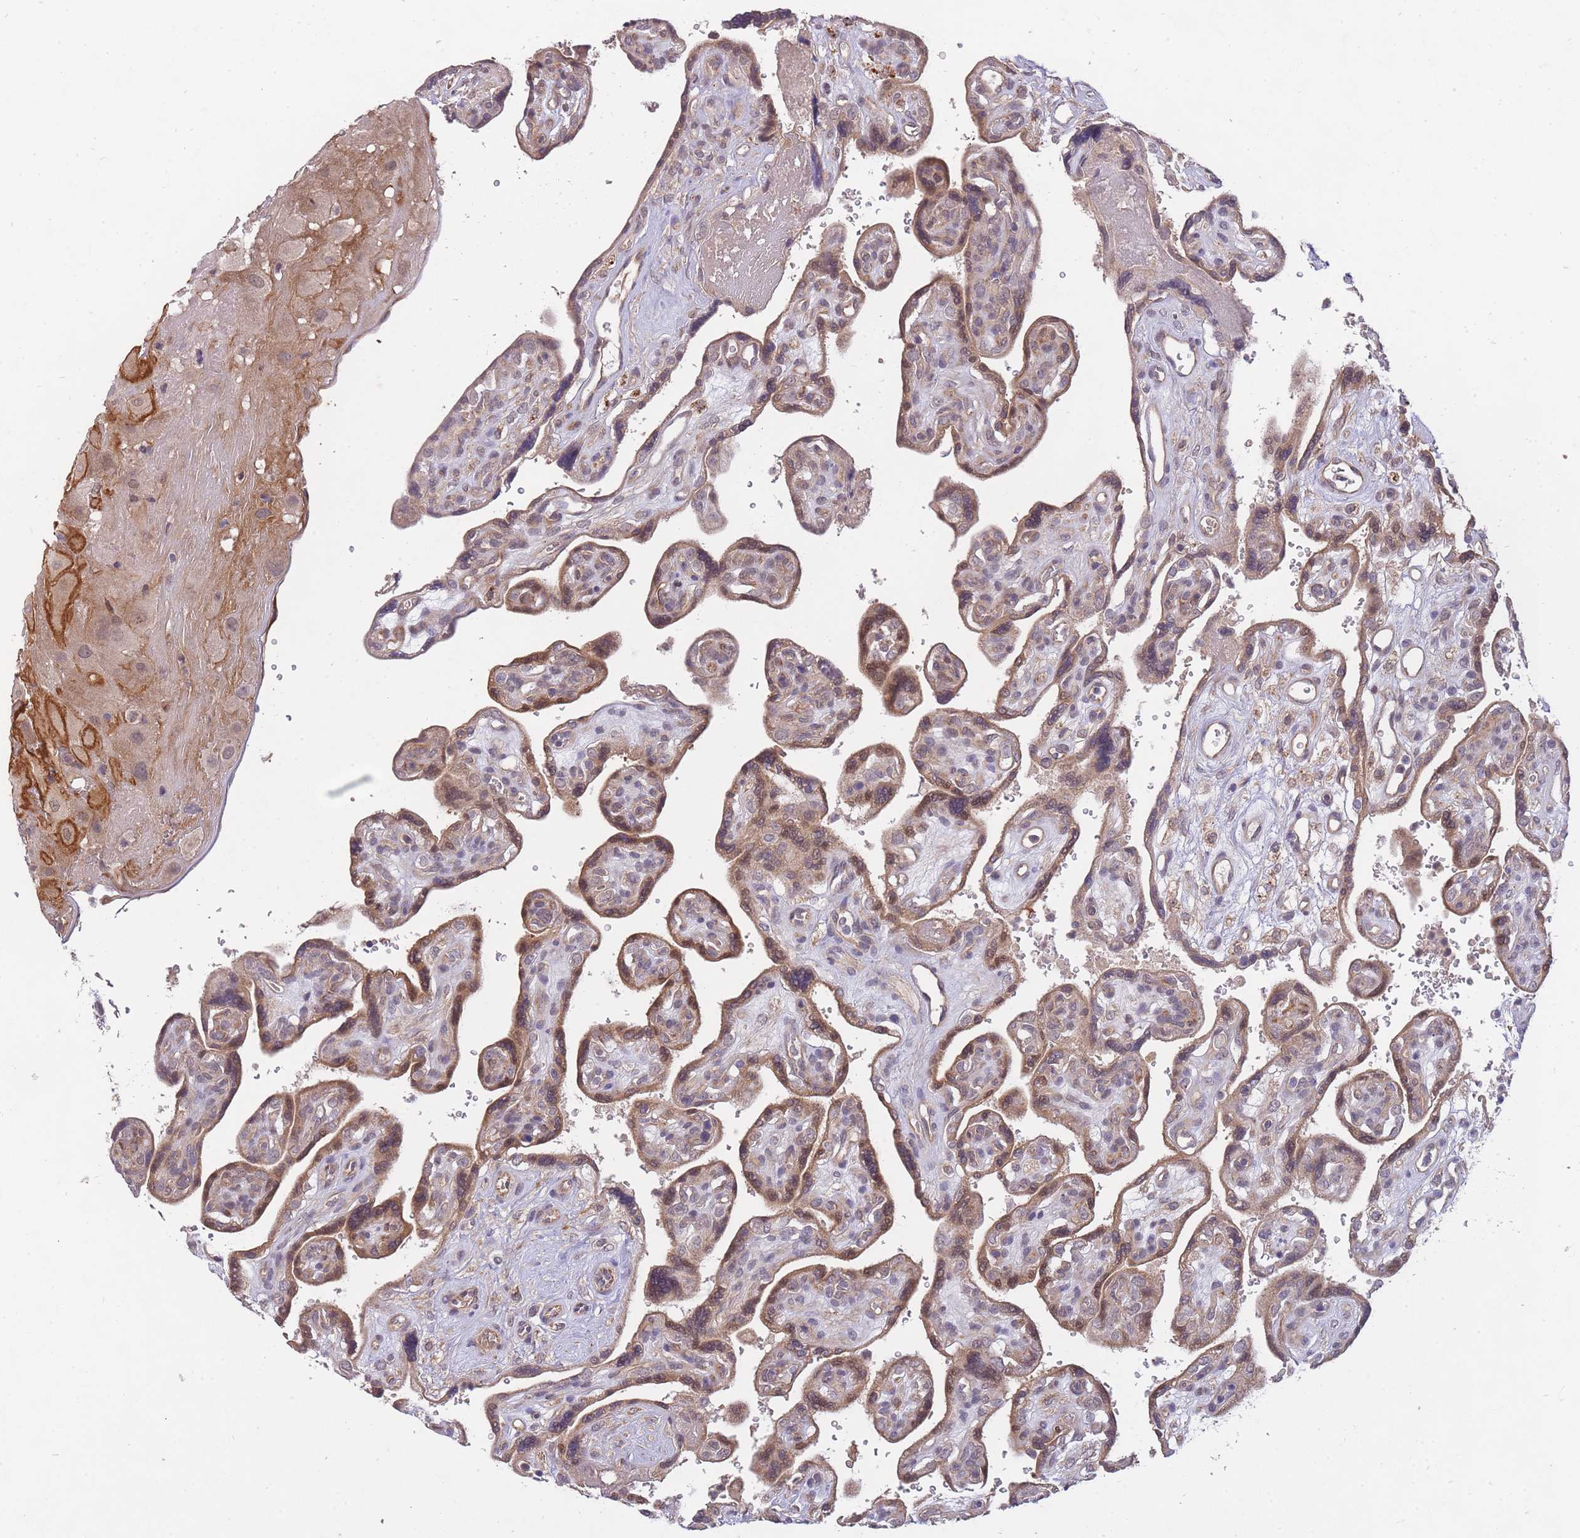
{"staining": {"intensity": "weak", "quantity": "25%-75%", "location": "cytoplasmic/membranous"}, "tissue": "placenta", "cell_type": "Decidual cells", "image_type": "normal", "snomed": [{"axis": "morphology", "description": "Normal tissue, NOS"}, {"axis": "topography", "description": "Placenta"}], "caption": "A photomicrograph of human placenta stained for a protein reveals weak cytoplasmic/membranous brown staining in decidual cells.", "gene": "SMC6", "patient": {"sex": "female", "age": 39}}